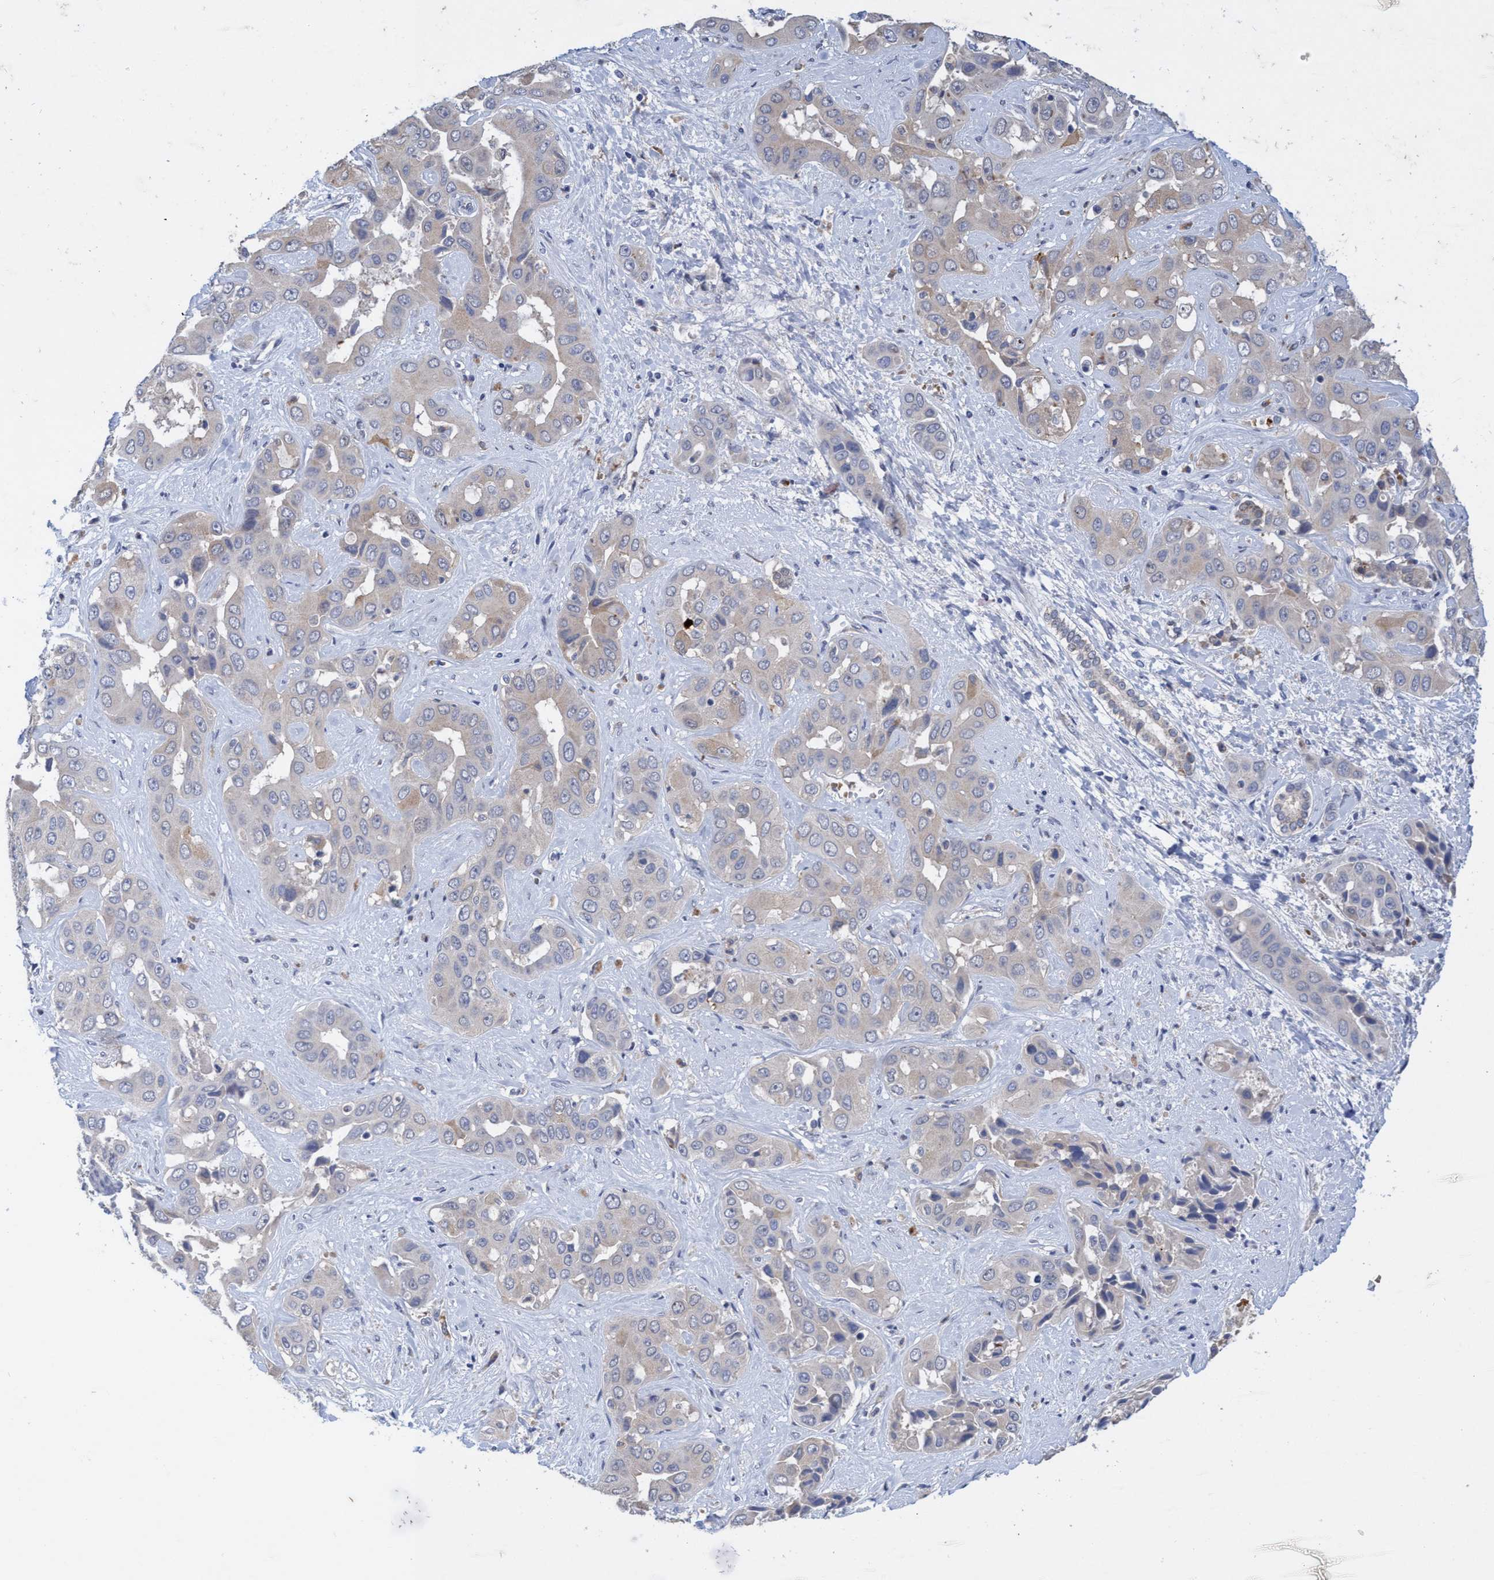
{"staining": {"intensity": "negative", "quantity": "none", "location": "none"}, "tissue": "liver cancer", "cell_type": "Tumor cells", "image_type": "cancer", "snomed": [{"axis": "morphology", "description": "Cholangiocarcinoma"}, {"axis": "topography", "description": "Liver"}], "caption": "Immunohistochemistry (IHC) of human liver cancer (cholangiocarcinoma) displays no positivity in tumor cells.", "gene": "SEMA4D", "patient": {"sex": "female", "age": 52}}